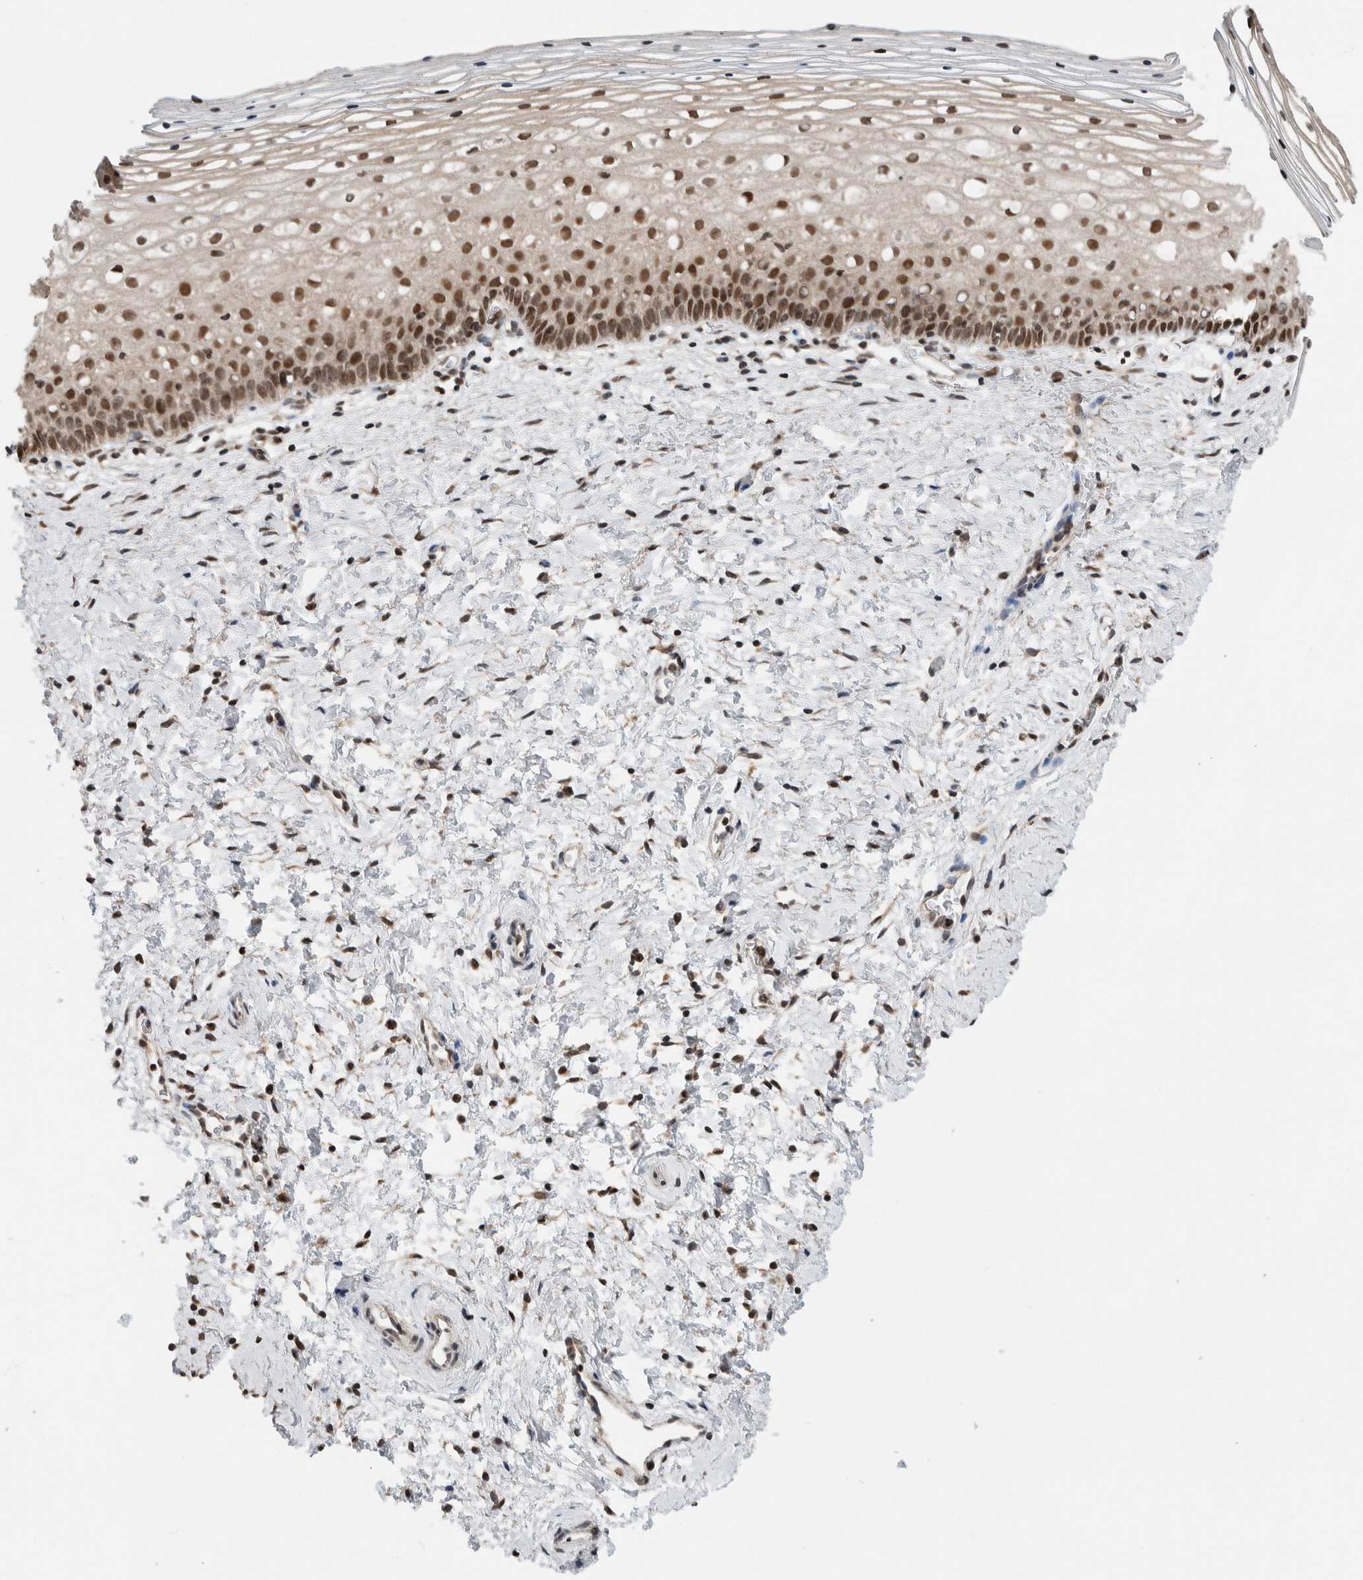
{"staining": {"intensity": "strong", "quantity": "25%-75%", "location": "nuclear"}, "tissue": "cervix", "cell_type": "Squamous epithelial cells", "image_type": "normal", "snomed": [{"axis": "morphology", "description": "Normal tissue, NOS"}, {"axis": "topography", "description": "Cervix"}], "caption": "Normal cervix exhibits strong nuclear expression in about 25%-75% of squamous epithelial cells, visualized by immunohistochemistry.", "gene": "NPLOC4", "patient": {"sex": "female", "age": 72}}